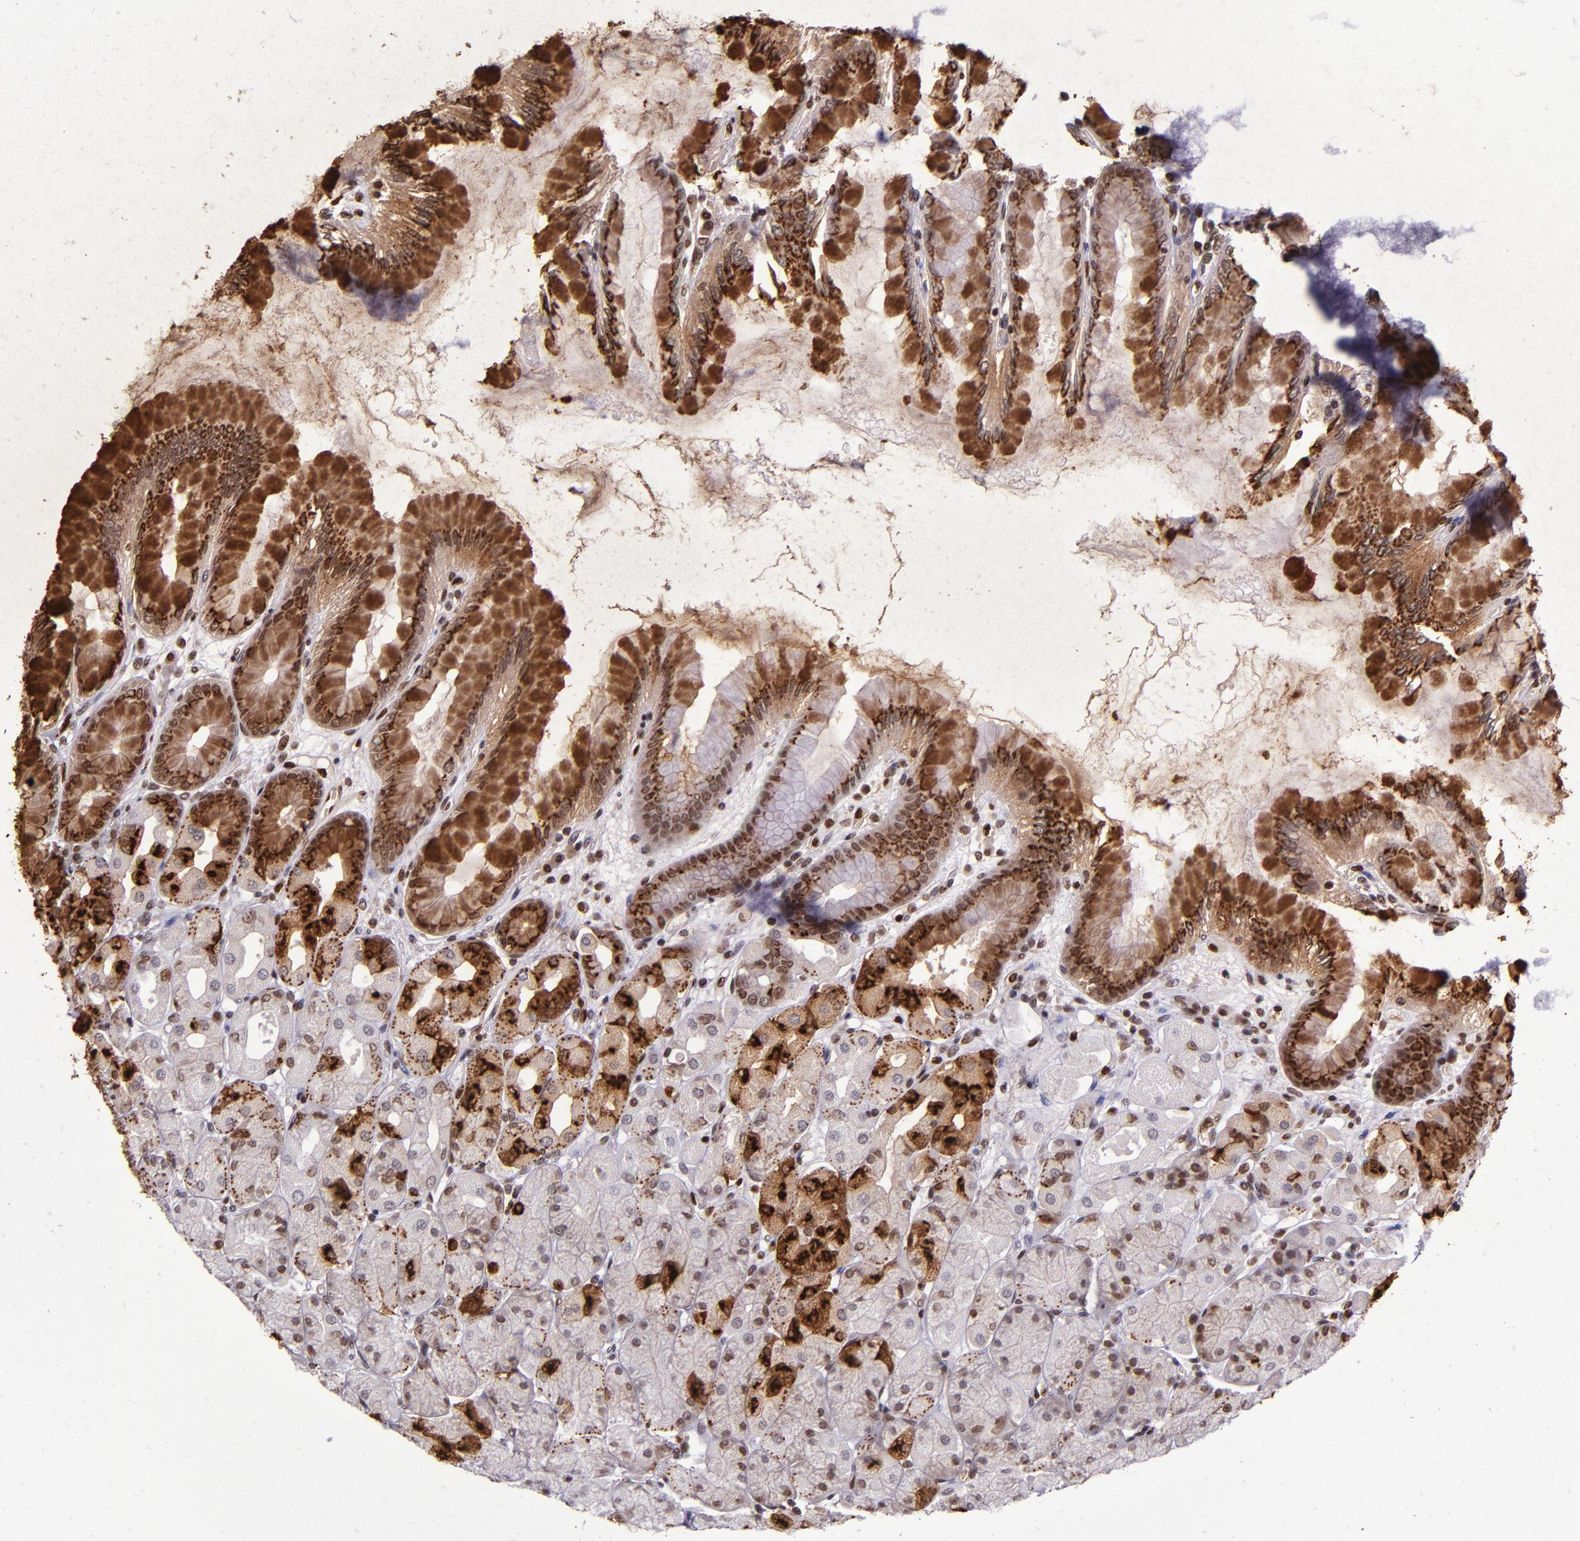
{"staining": {"intensity": "strong", "quantity": ">75%", "location": "cytoplasmic/membranous,nuclear"}, "tissue": "stomach", "cell_type": "Glandular cells", "image_type": "normal", "snomed": [{"axis": "morphology", "description": "Normal tissue, NOS"}, {"axis": "topography", "description": "Stomach, upper"}], "caption": "Stomach was stained to show a protein in brown. There is high levels of strong cytoplasmic/membranous,nuclear expression in about >75% of glandular cells. The staining is performed using DAB (3,3'-diaminobenzidine) brown chromogen to label protein expression. The nuclei are counter-stained blue using hematoxylin.", "gene": "MGMT", "patient": {"sex": "female", "age": 56}}